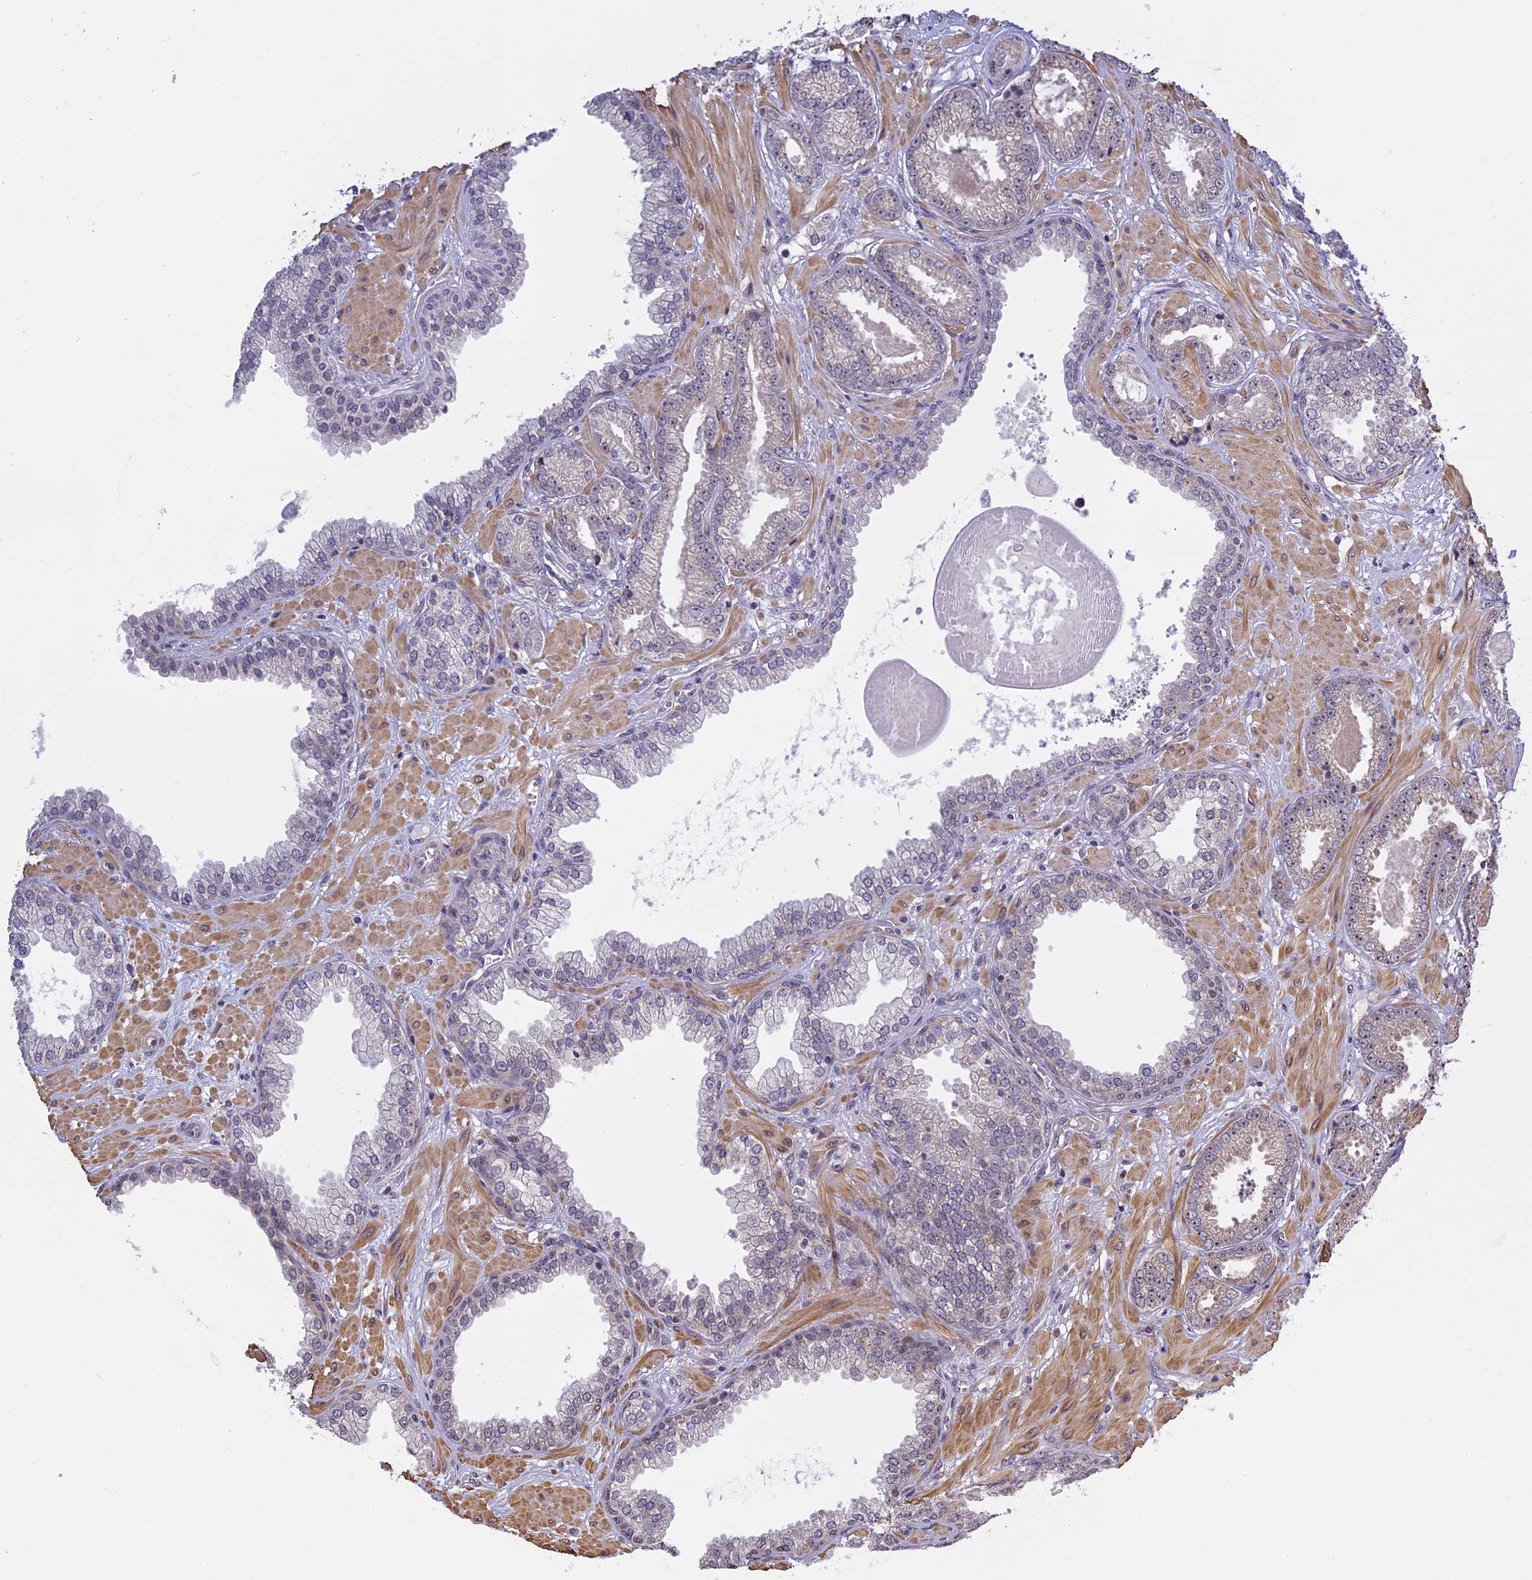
{"staining": {"intensity": "moderate", "quantity": "25%-75%", "location": "nuclear"}, "tissue": "prostate cancer", "cell_type": "Tumor cells", "image_type": "cancer", "snomed": [{"axis": "morphology", "description": "Adenocarcinoma, Low grade"}, {"axis": "topography", "description": "Prostate"}], "caption": "Low-grade adenocarcinoma (prostate) stained with DAB (3,3'-diaminobenzidine) IHC reveals medium levels of moderate nuclear positivity in about 25%-75% of tumor cells.", "gene": "MGA", "patient": {"sex": "male", "age": 64}}